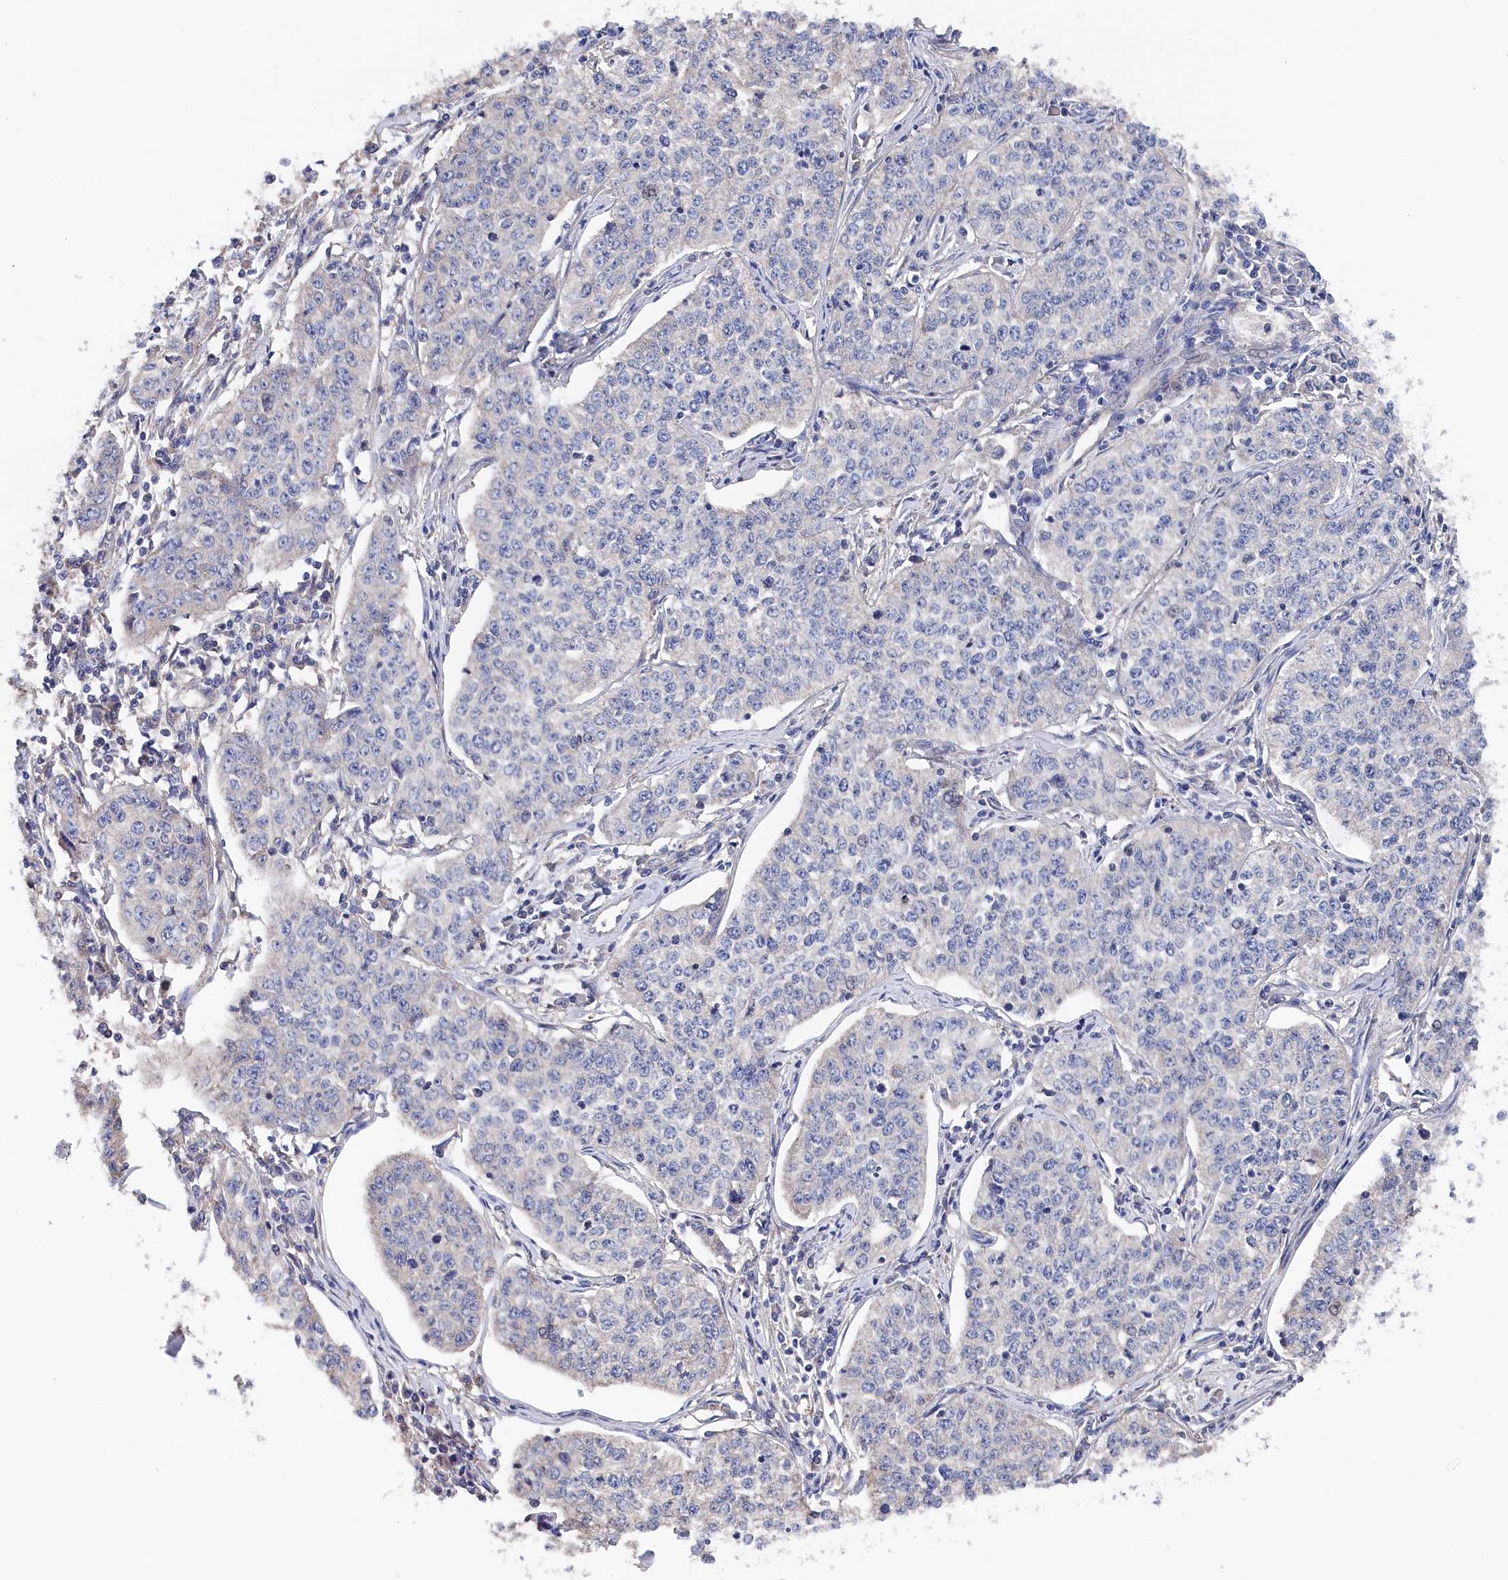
{"staining": {"intensity": "negative", "quantity": "none", "location": "none"}, "tissue": "cervical cancer", "cell_type": "Tumor cells", "image_type": "cancer", "snomed": [{"axis": "morphology", "description": "Squamous cell carcinoma, NOS"}, {"axis": "topography", "description": "Cervix"}], "caption": "A micrograph of human cervical cancer (squamous cell carcinoma) is negative for staining in tumor cells.", "gene": "BHMT", "patient": {"sex": "female", "age": 35}}